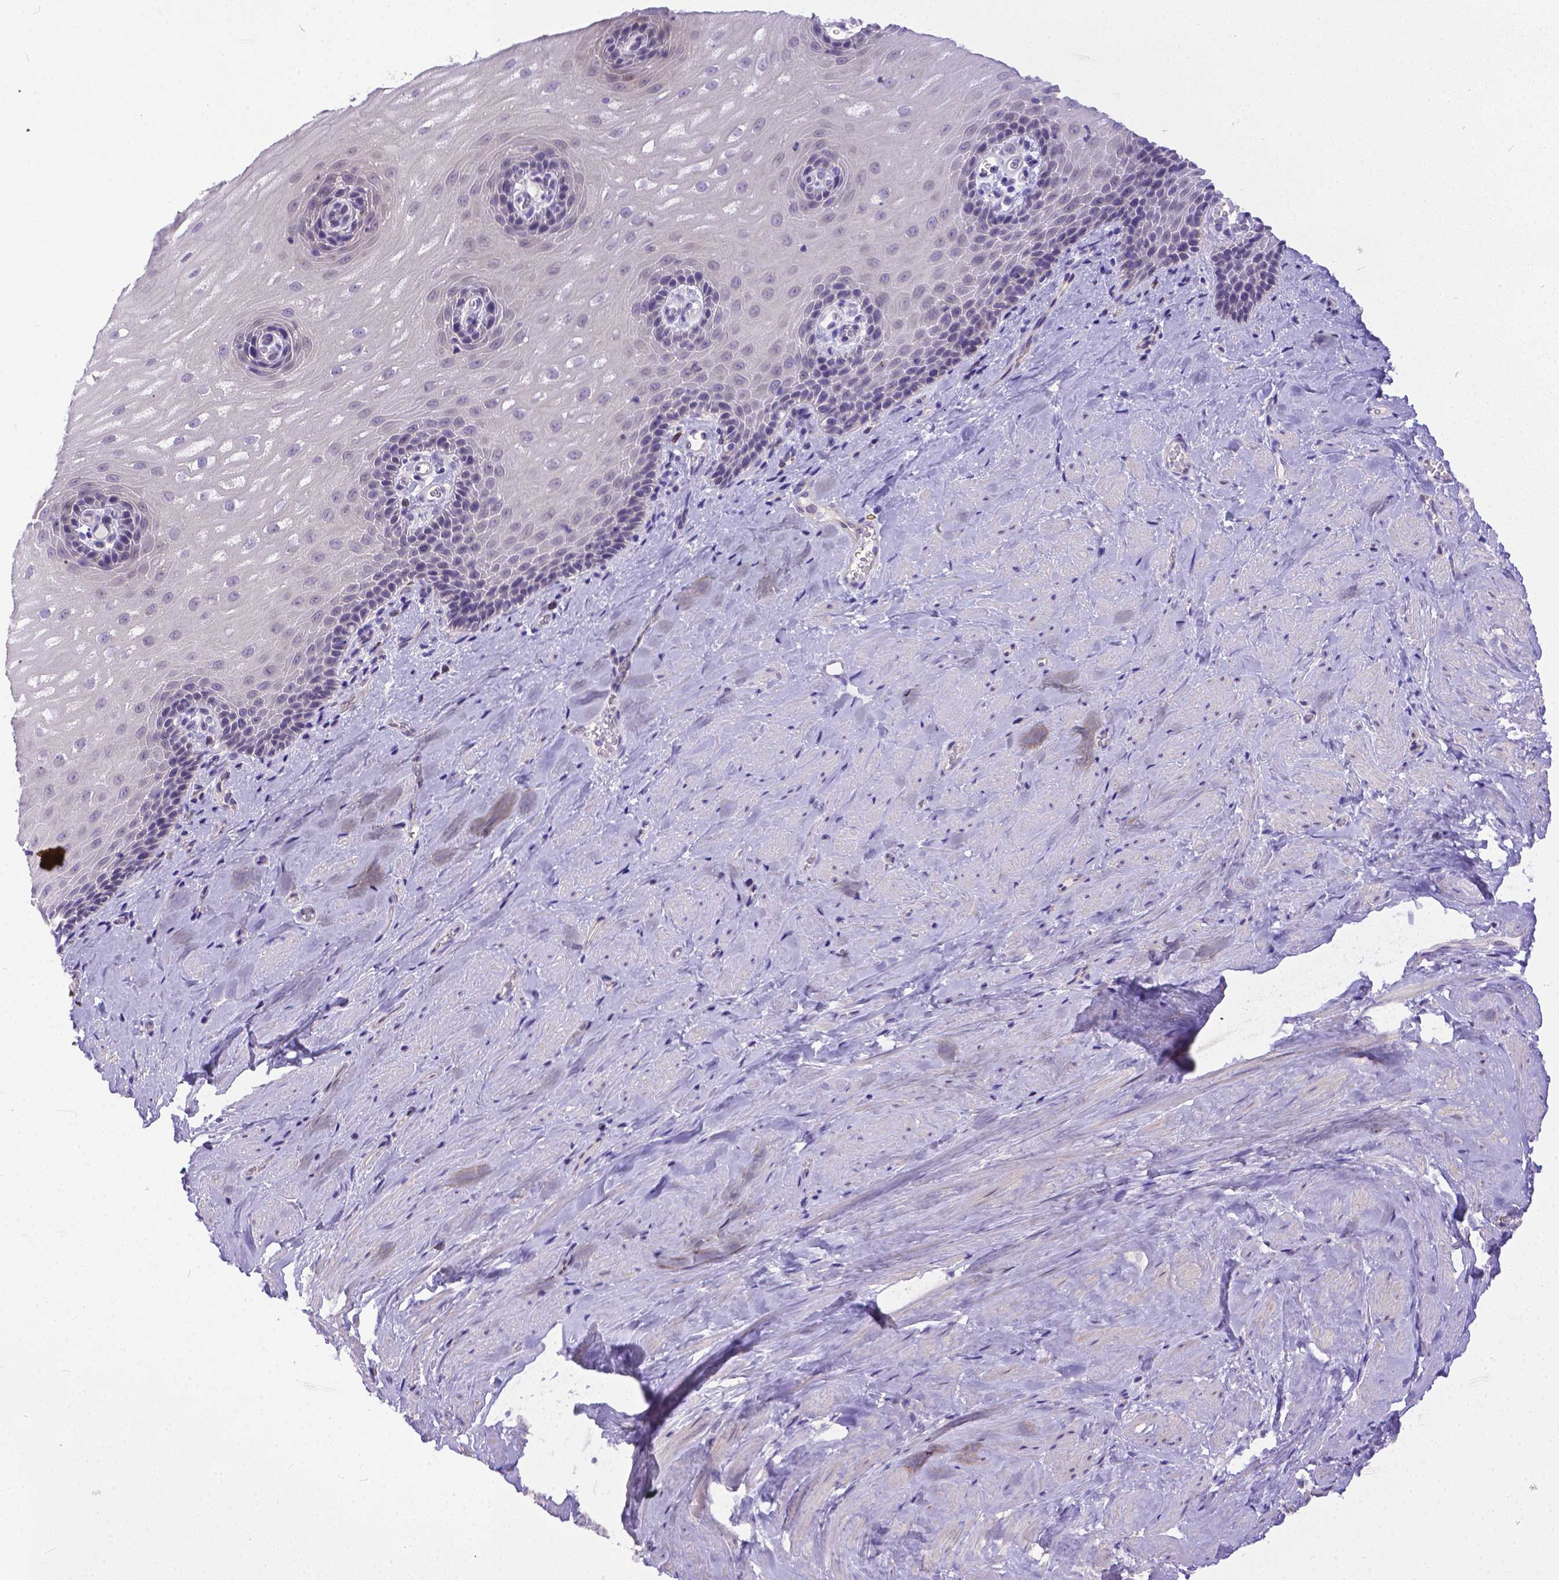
{"staining": {"intensity": "negative", "quantity": "none", "location": "none"}, "tissue": "esophagus", "cell_type": "Squamous epithelial cells", "image_type": "normal", "snomed": [{"axis": "morphology", "description": "Normal tissue, NOS"}, {"axis": "topography", "description": "Esophagus"}], "caption": "Squamous epithelial cells show no significant protein positivity in unremarkable esophagus. (DAB IHC, high magnification).", "gene": "DLEC1", "patient": {"sex": "male", "age": 64}}